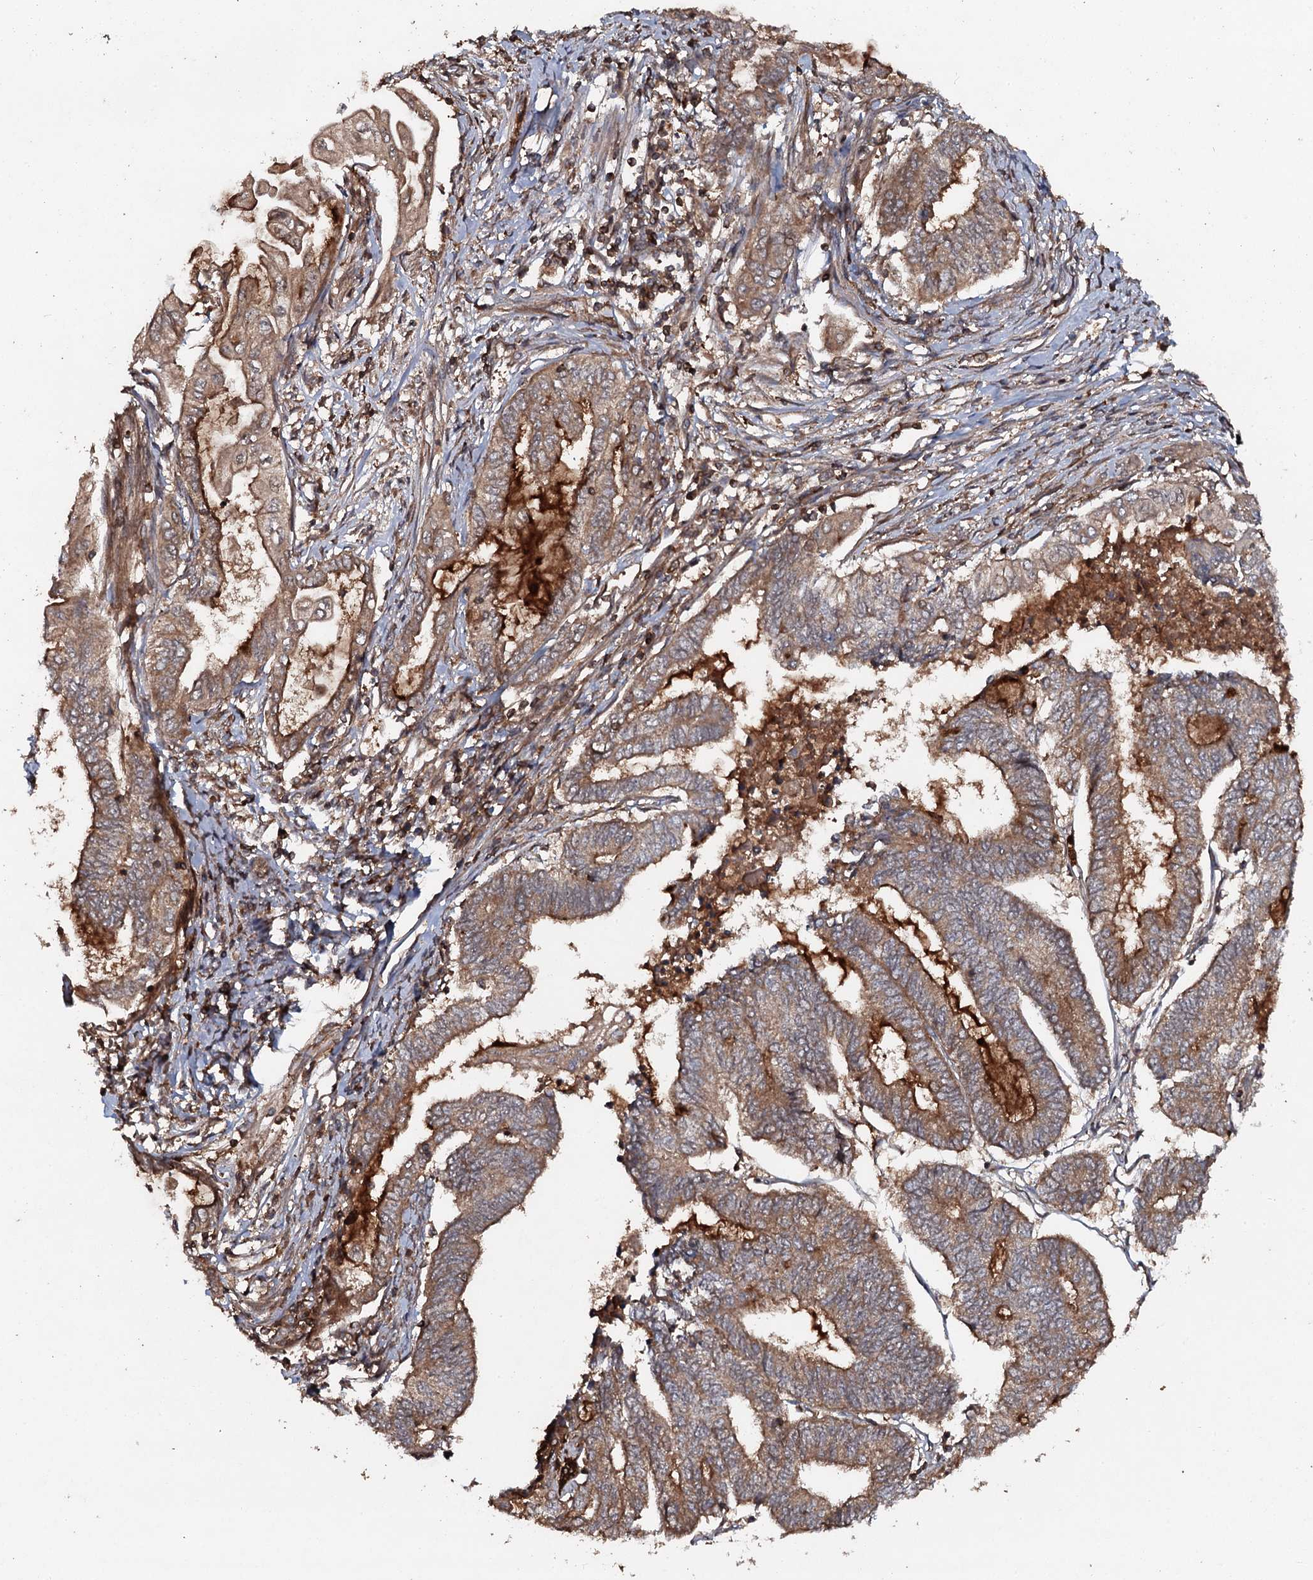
{"staining": {"intensity": "moderate", "quantity": ">75%", "location": "cytoplasmic/membranous"}, "tissue": "endometrial cancer", "cell_type": "Tumor cells", "image_type": "cancer", "snomed": [{"axis": "morphology", "description": "Adenocarcinoma, NOS"}, {"axis": "topography", "description": "Uterus"}, {"axis": "topography", "description": "Endometrium"}], "caption": "Immunohistochemistry (DAB (3,3'-diaminobenzidine)) staining of human endometrial cancer exhibits moderate cytoplasmic/membranous protein staining in approximately >75% of tumor cells.", "gene": "ADGRG3", "patient": {"sex": "female", "age": 70}}